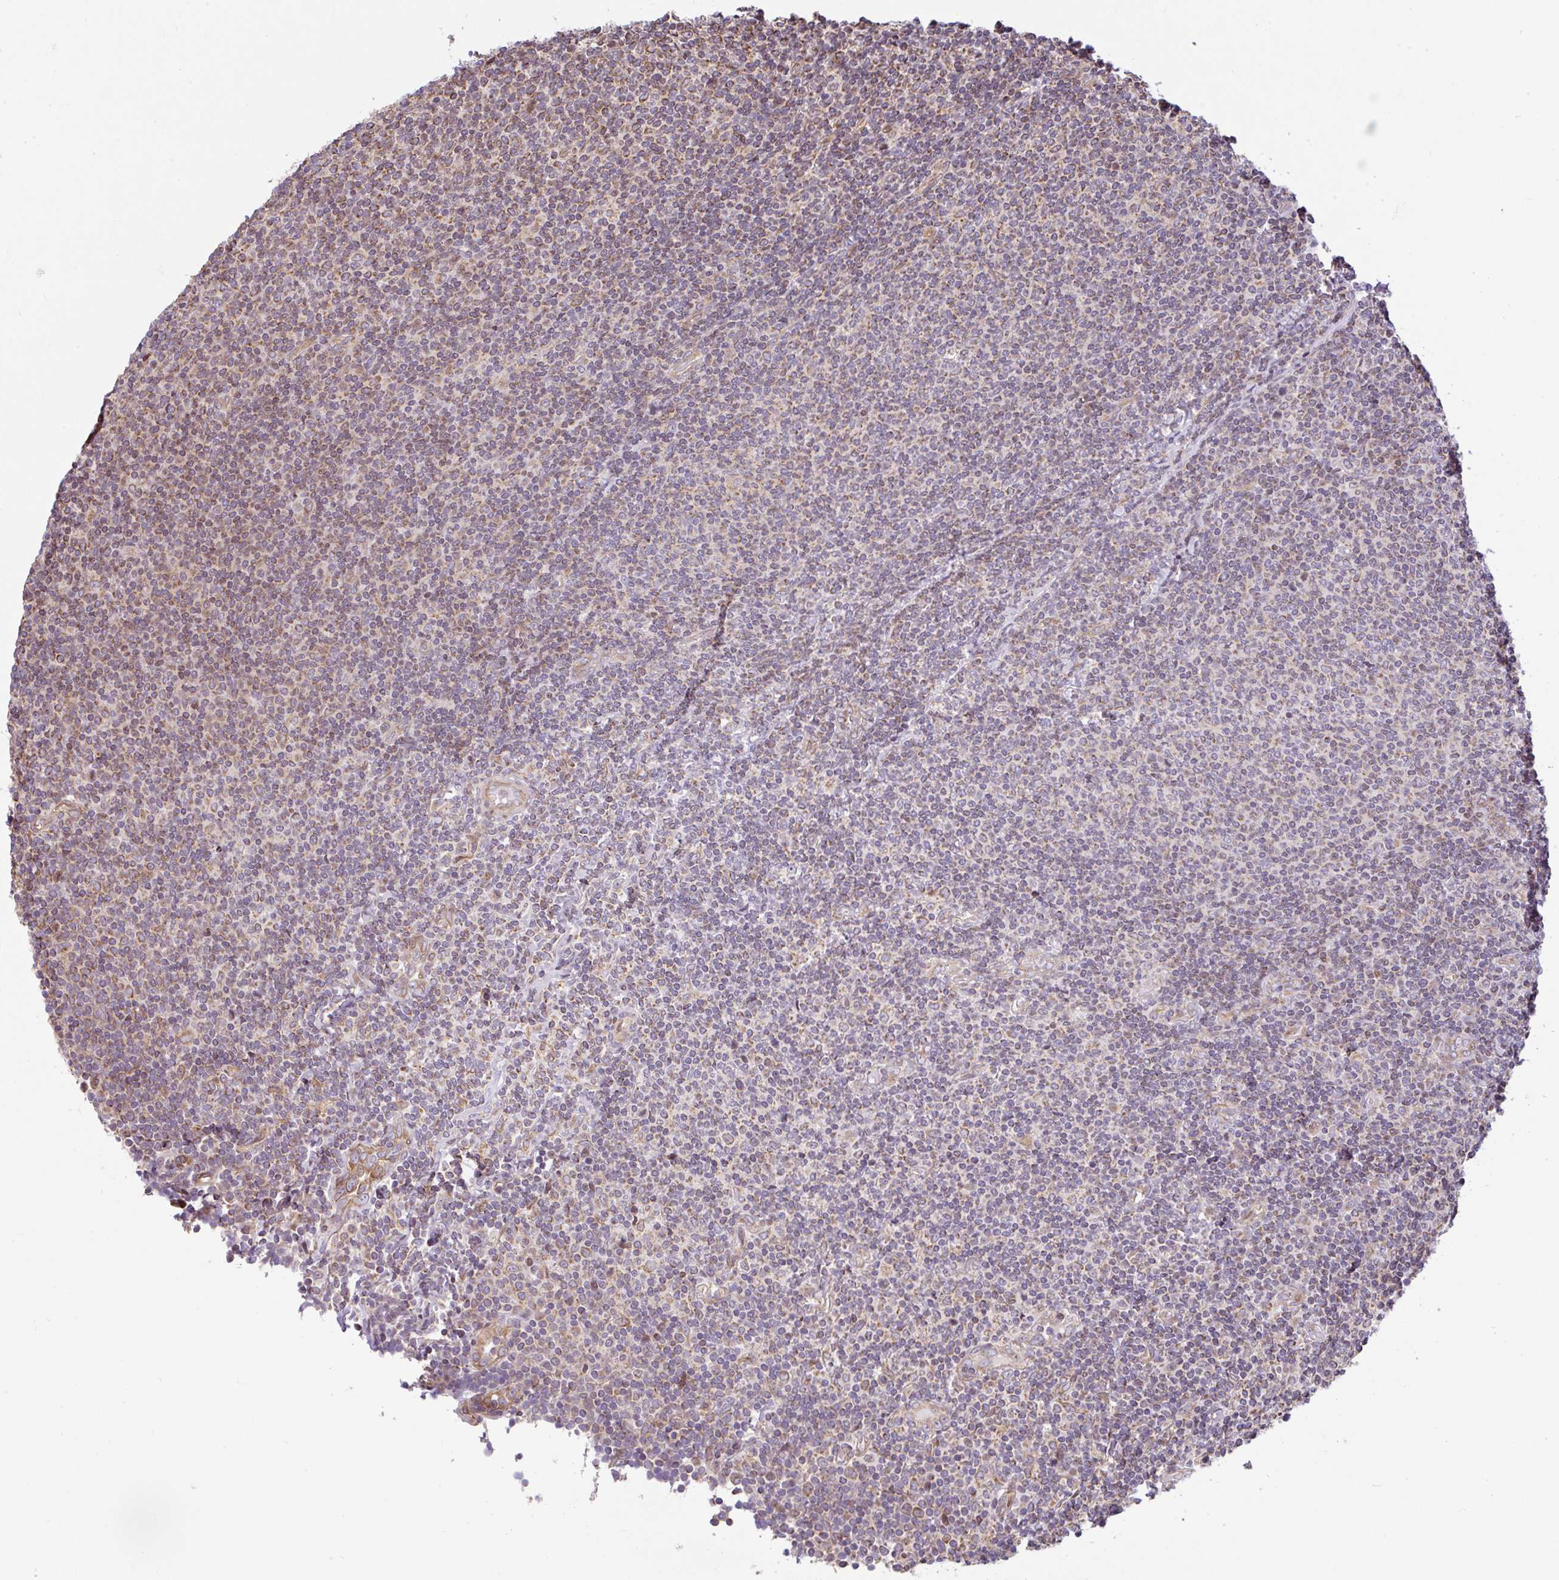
{"staining": {"intensity": "moderate", "quantity": "25%-75%", "location": "cytoplasmic/membranous"}, "tissue": "lymphoma", "cell_type": "Tumor cells", "image_type": "cancer", "snomed": [{"axis": "morphology", "description": "Malignant lymphoma, non-Hodgkin's type, Low grade"}, {"axis": "topography", "description": "Lymph node"}], "caption": "A medium amount of moderate cytoplasmic/membranous expression is appreciated in about 25%-75% of tumor cells in lymphoma tissue.", "gene": "FIGNL1", "patient": {"sex": "male", "age": 52}}